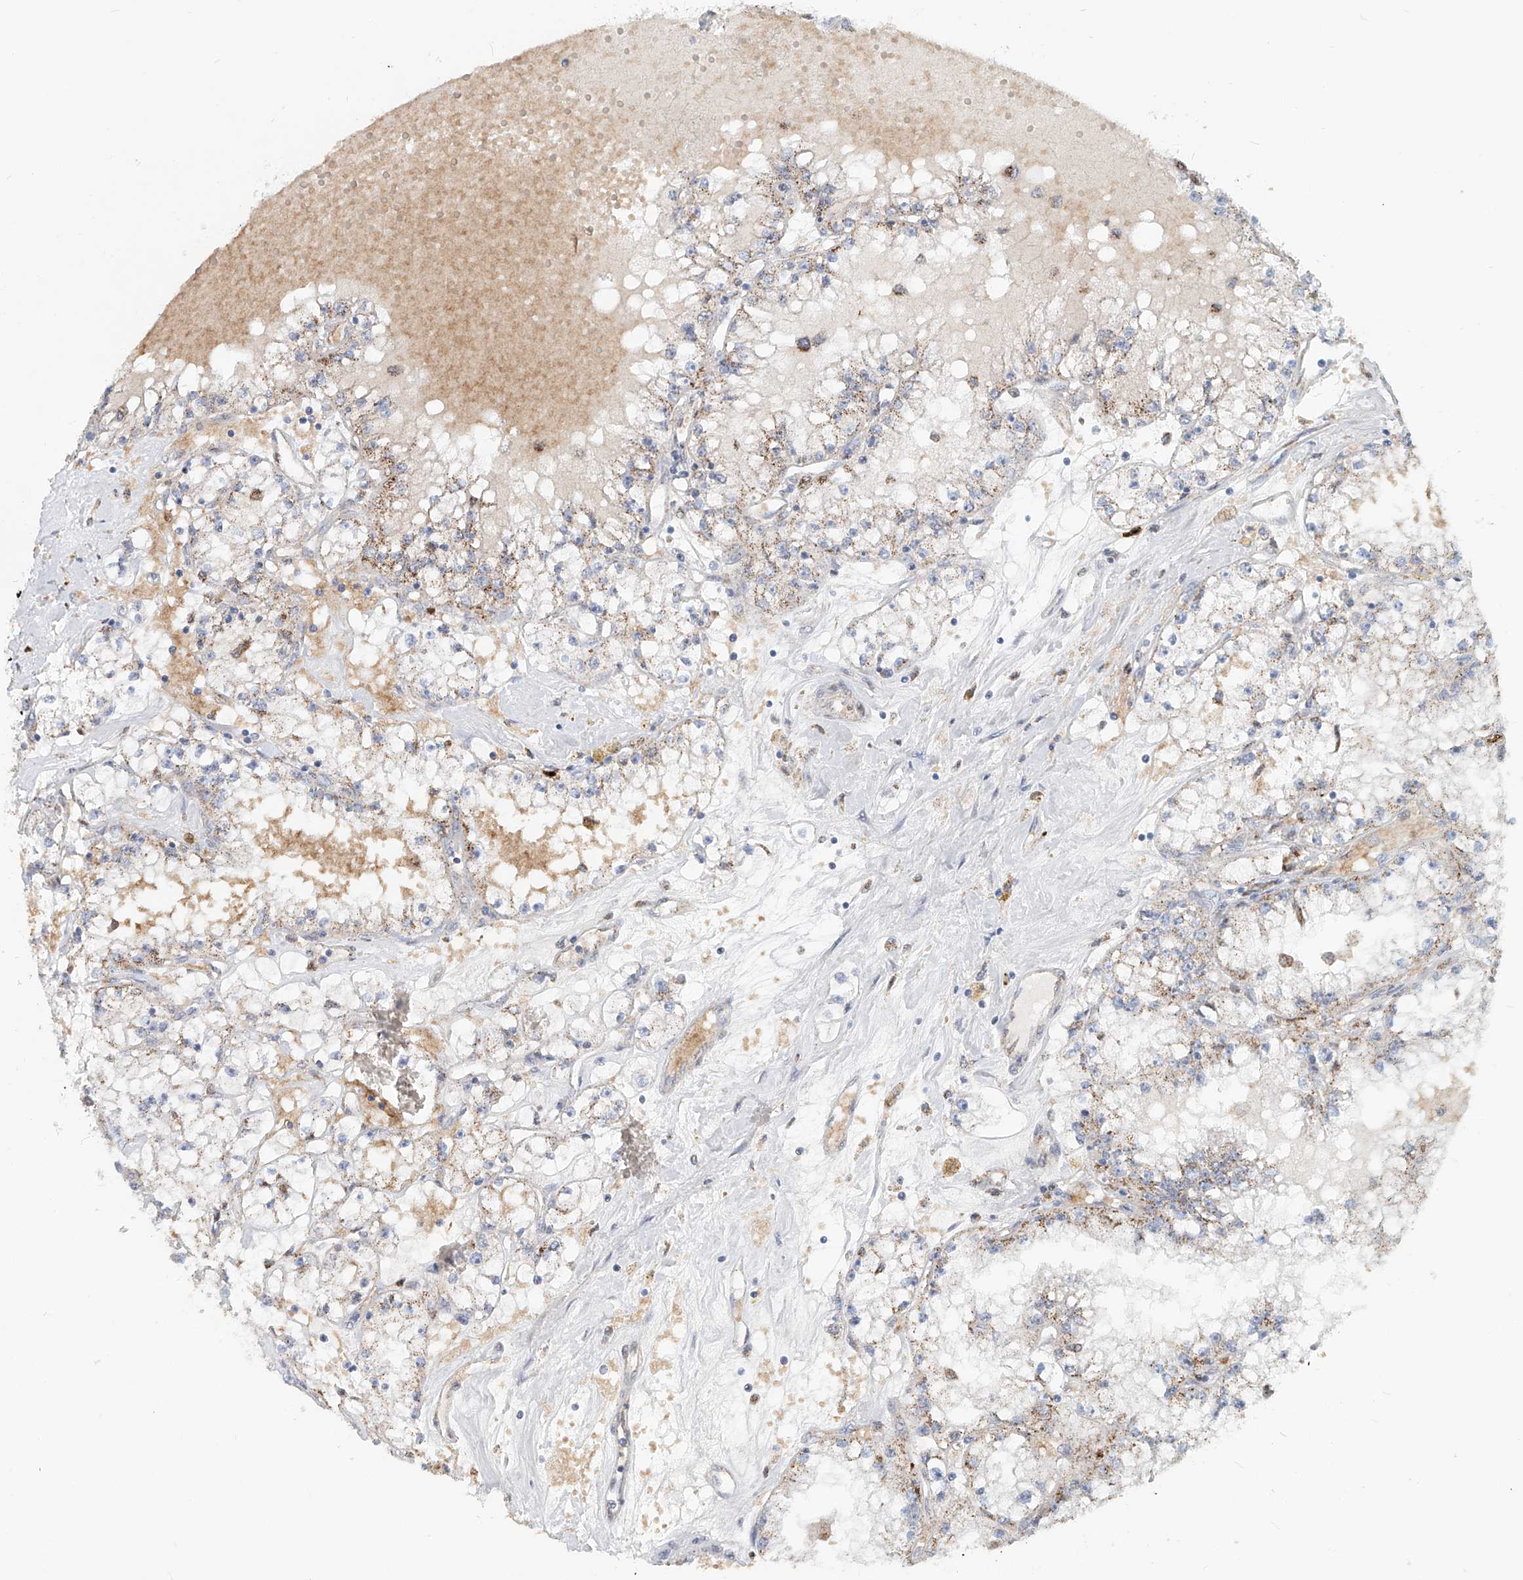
{"staining": {"intensity": "moderate", "quantity": ">75%", "location": "cytoplasmic/membranous"}, "tissue": "renal cancer", "cell_type": "Tumor cells", "image_type": "cancer", "snomed": [{"axis": "morphology", "description": "Adenocarcinoma, NOS"}, {"axis": "topography", "description": "Kidney"}], "caption": "A brown stain shows moderate cytoplasmic/membranous expression of a protein in human renal cancer (adenocarcinoma) tumor cells.", "gene": "PTPRA", "patient": {"sex": "male", "age": 56}}